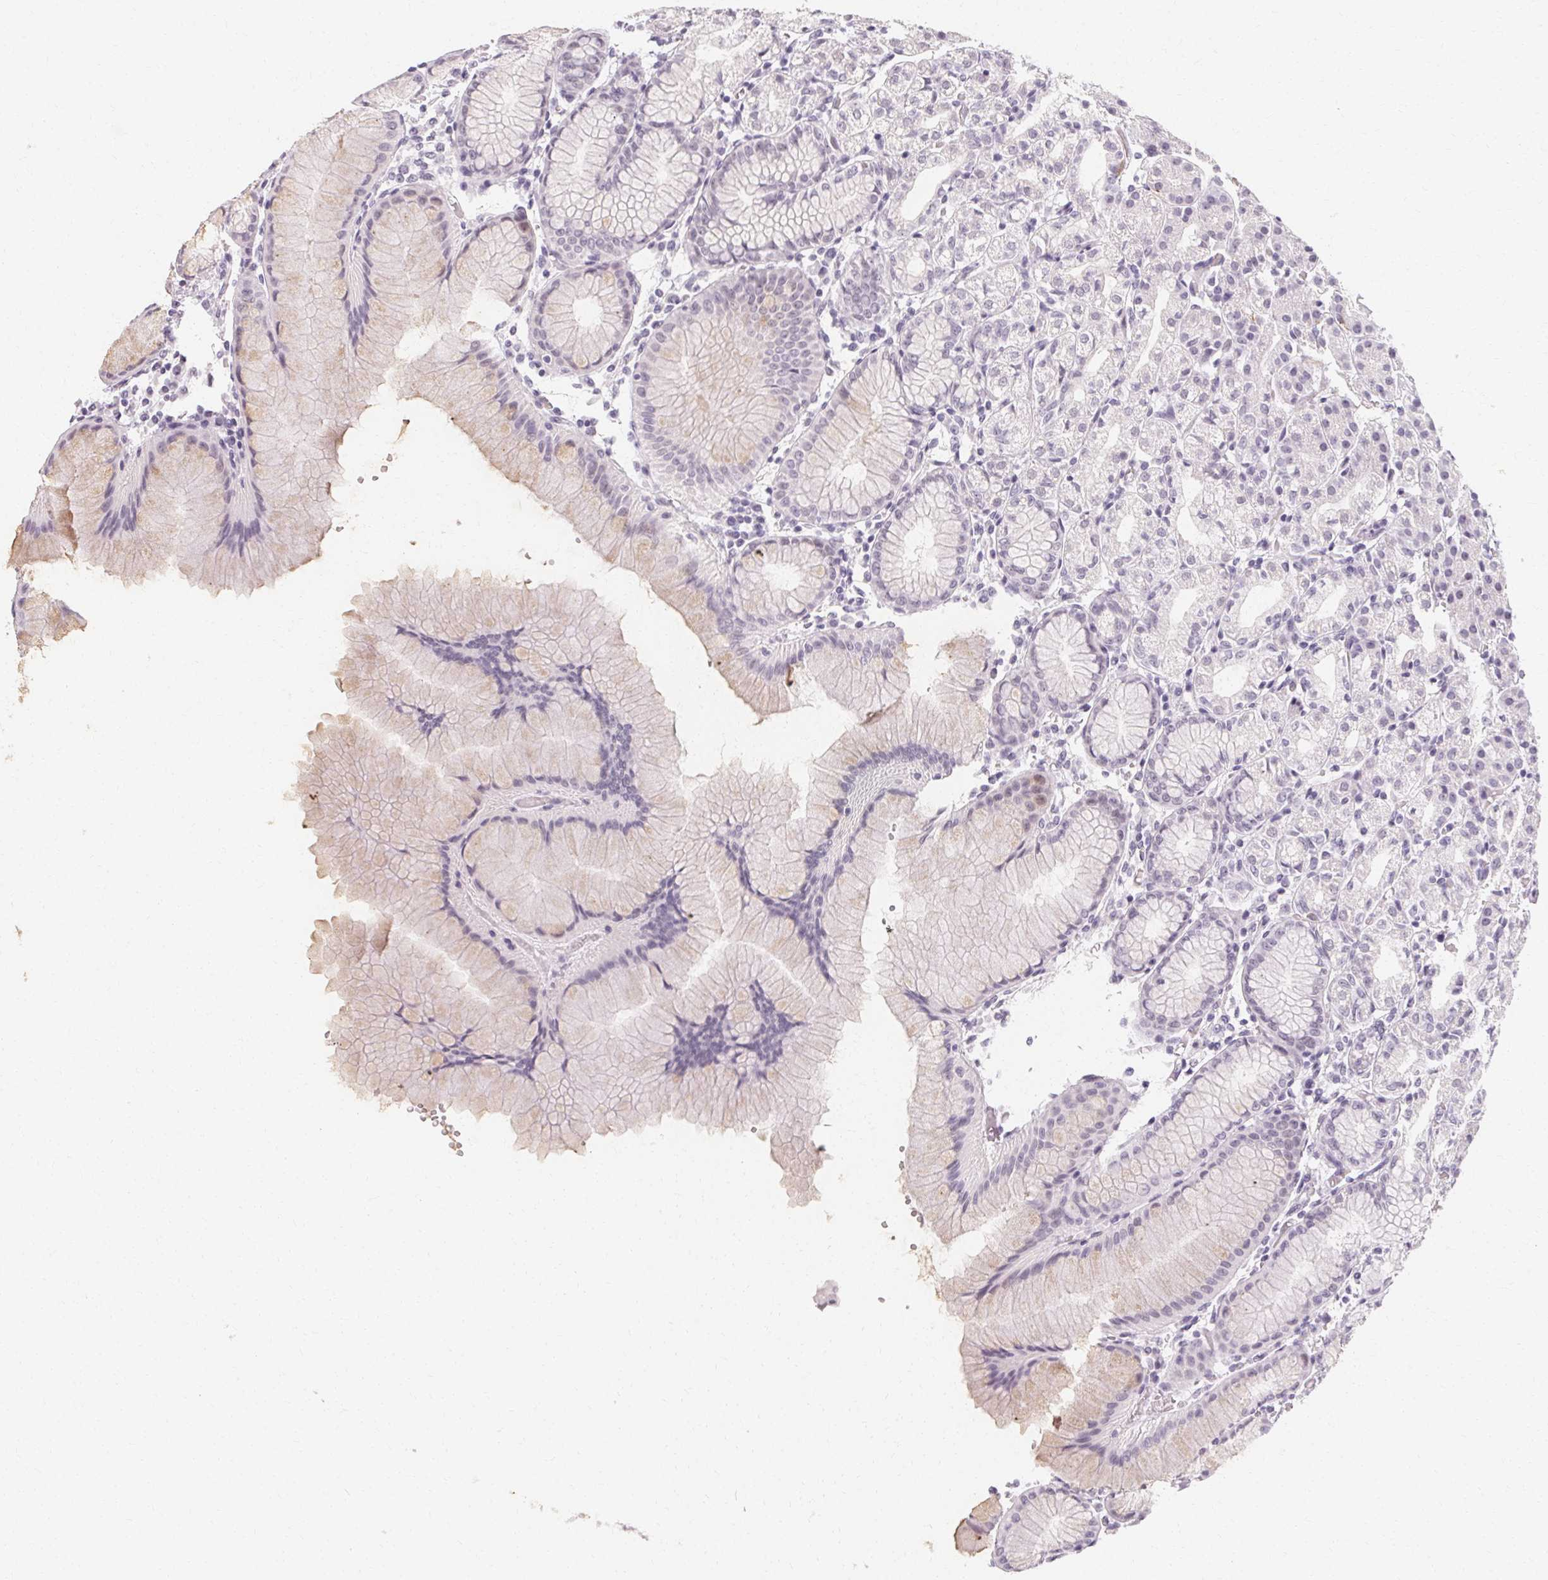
{"staining": {"intensity": "negative", "quantity": "none", "location": "none"}, "tissue": "stomach", "cell_type": "Glandular cells", "image_type": "normal", "snomed": [{"axis": "morphology", "description": "Normal tissue, NOS"}, {"axis": "topography", "description": "Stomach"}], "caption": "This histopathology image is of unremarkable stomach stained with IHC to label a protein in brown with the nuclei are counter-stained blue. There is no expression in glandular cells. (Brightfield microscopy of DAB immunohistochemistry (IHC) at high magnification).", "gene": "SYNPR", "patient": {"sex": "female", "age": 57}}